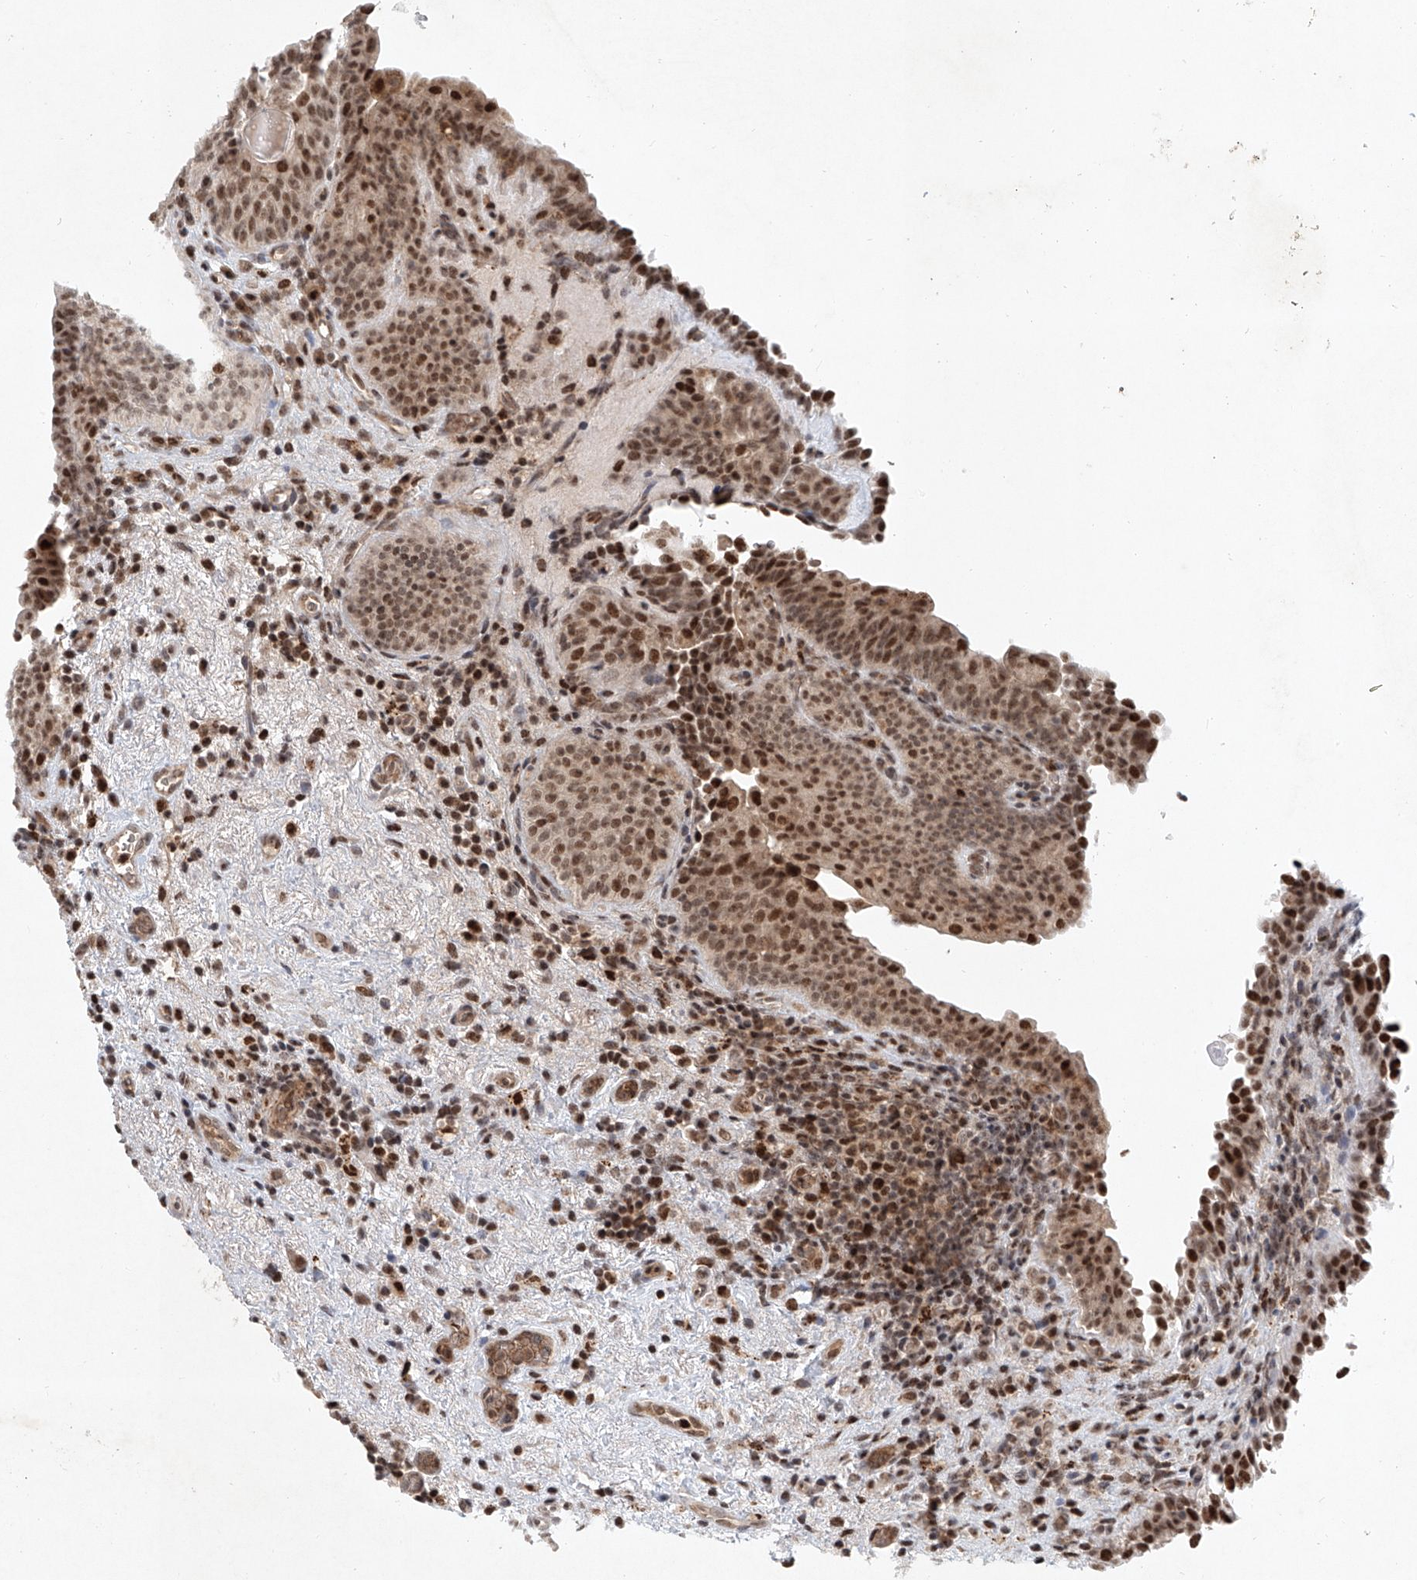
{"staining": {"intensity": "strong", "quantity": ">75%", "location": "nuclear"}, "tissue": "urinary bladder", "cell_type": "Urothelial cells", "image_type": "normal", "snomed": [{"axis": "morphology", "description": "Normal tissue, NOS"}, {"axis": "topography", "description": "Urinary bladder"}], "caption": "Brown immunohistochemical staining in benign urinary bladder displays strong nuclear positivity in about >75% of urothelial cells. Using DAB (brown) and hematoxylin (blue) stains, captured at high magnification using brightfield microscopy.", "gene": "ZNF470", "patient": {"sex": "male", "age": 83}}